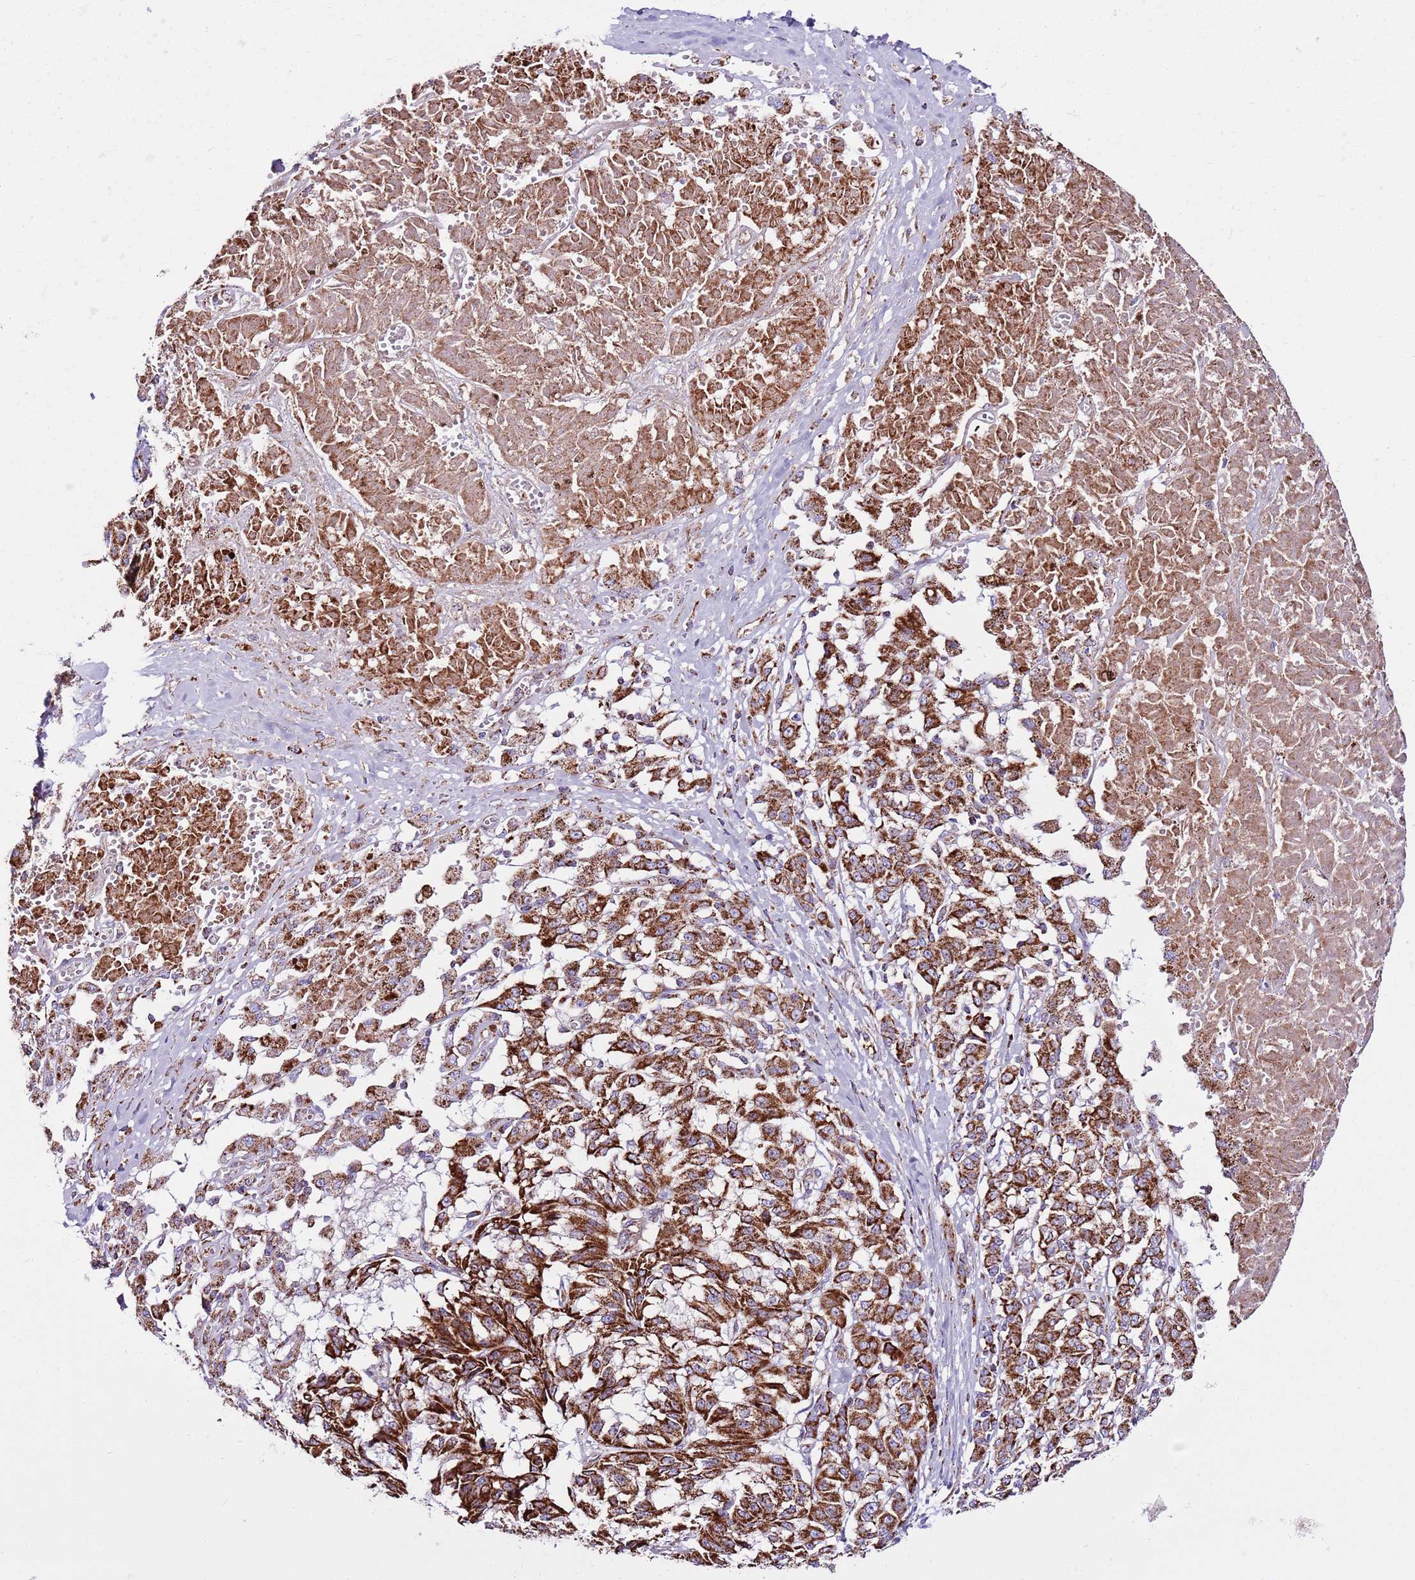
{"staining": {"intensity": "strong", "quantity": ">75%", "location": "cytoplasmic/membranous"}, "tissue": "melanoma", "cell_type": "Tumor cells", "image_type": "cancer", "snomed": [{"axis": "morphology", "description": "Malignant melanoma, NOS"}, {"axis": "topography", "description": "Skin"}], "caption": "Malignant melanoma stained for a protein demonstrates strong cytoplasmic/membranous positivity in tumor cells. The staining is performed using DAB (3,3'-diaminobenzidine) brown chromogen to label protein expression. The nuclei are counter-stained blue using hematoxylin.", "gene": "HECTD4", "patient": {"sex": "female", "age": 72}}